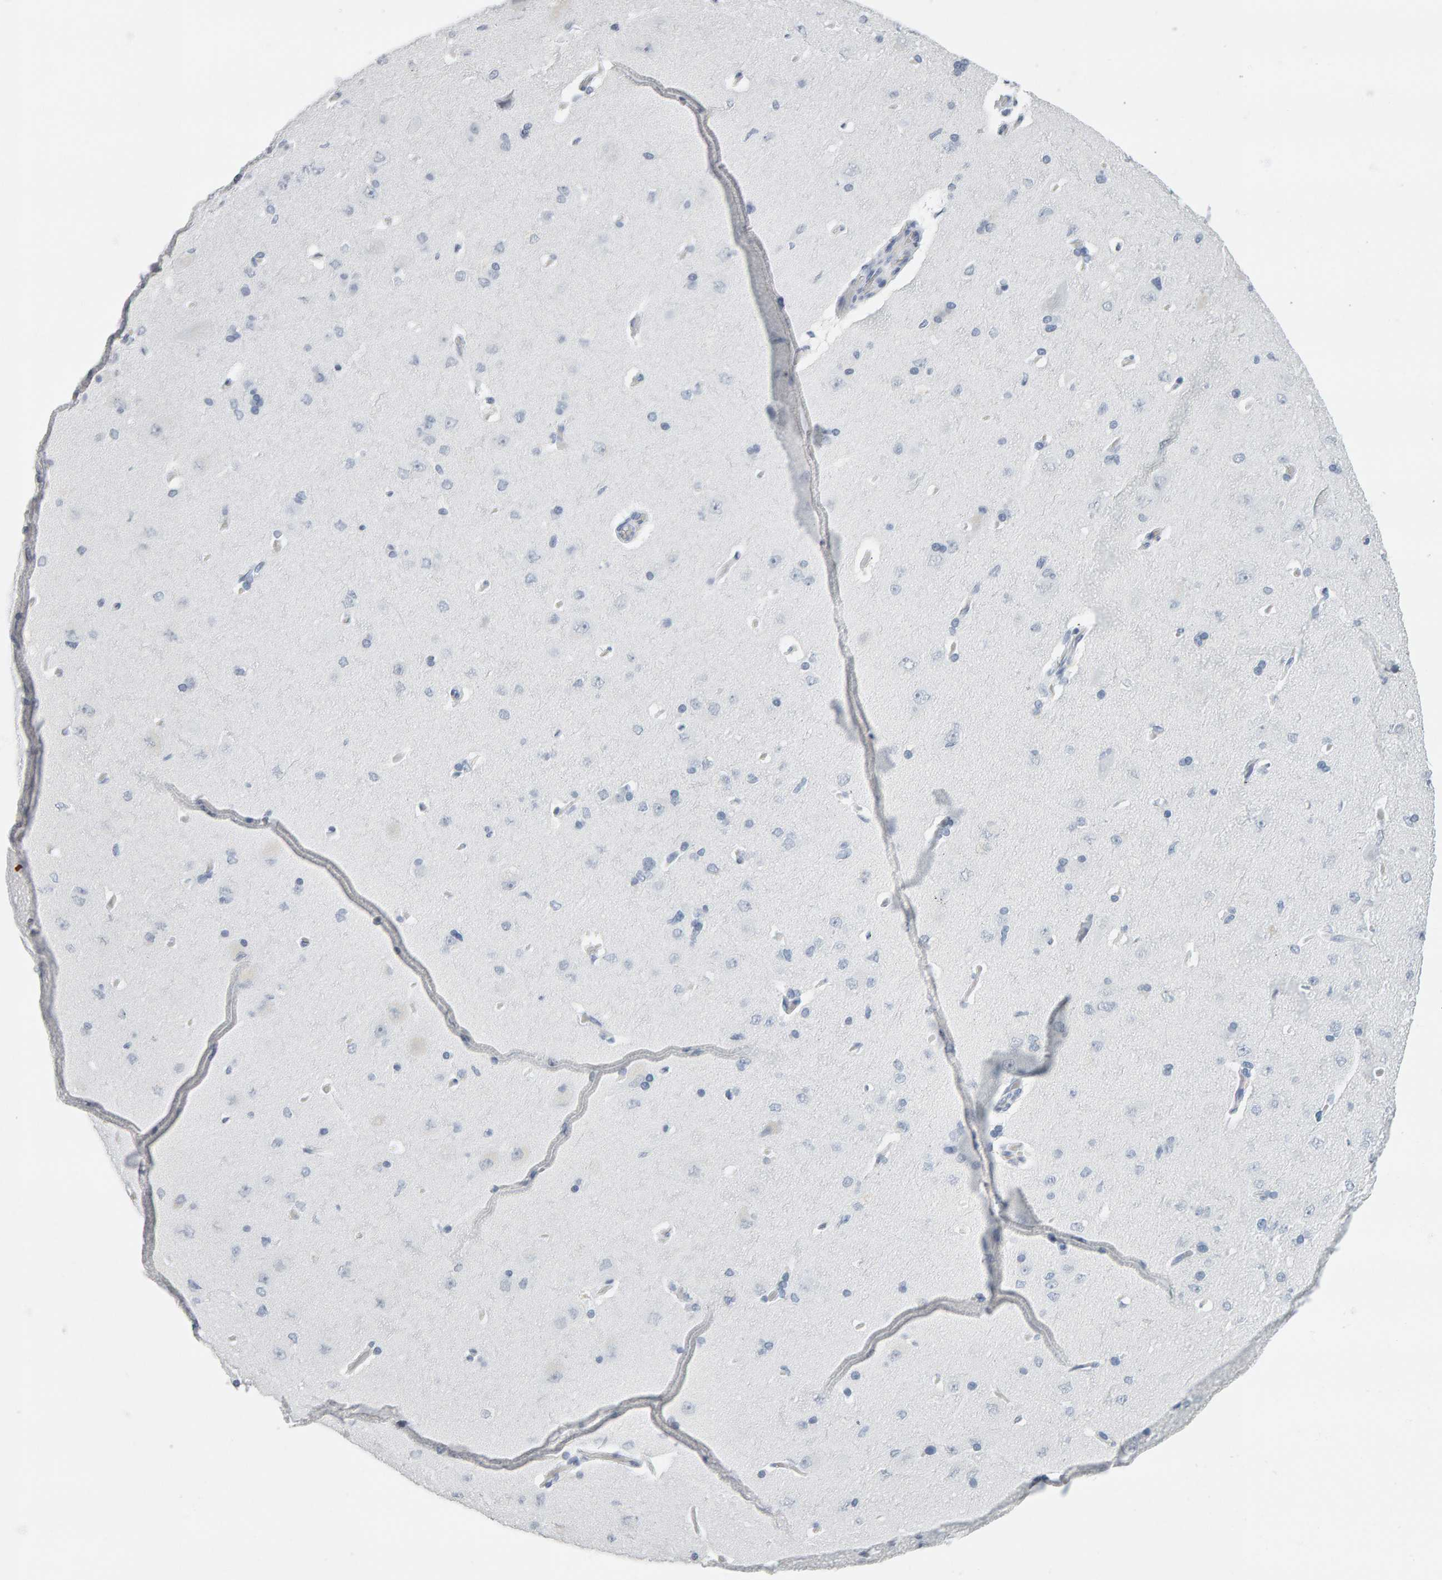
{"staining": {"intensity": "negative", "quantity": "none", "location": "none"}, "tissue": "cerebral cortex", "cell_type": "Endothelial cells", "image_type": "normal", "snomed": [{"axis": "morphology", "description": "Normal tissue, NOS"}, {"axis": "topography", "description": "Cerebral cortex"}], "caption": "Cerebral cortex stained for a protein using IHC shows no expression endothelial cells.", "gene": "SPACA3", "patient": {"sex": "male", "age": 62}}